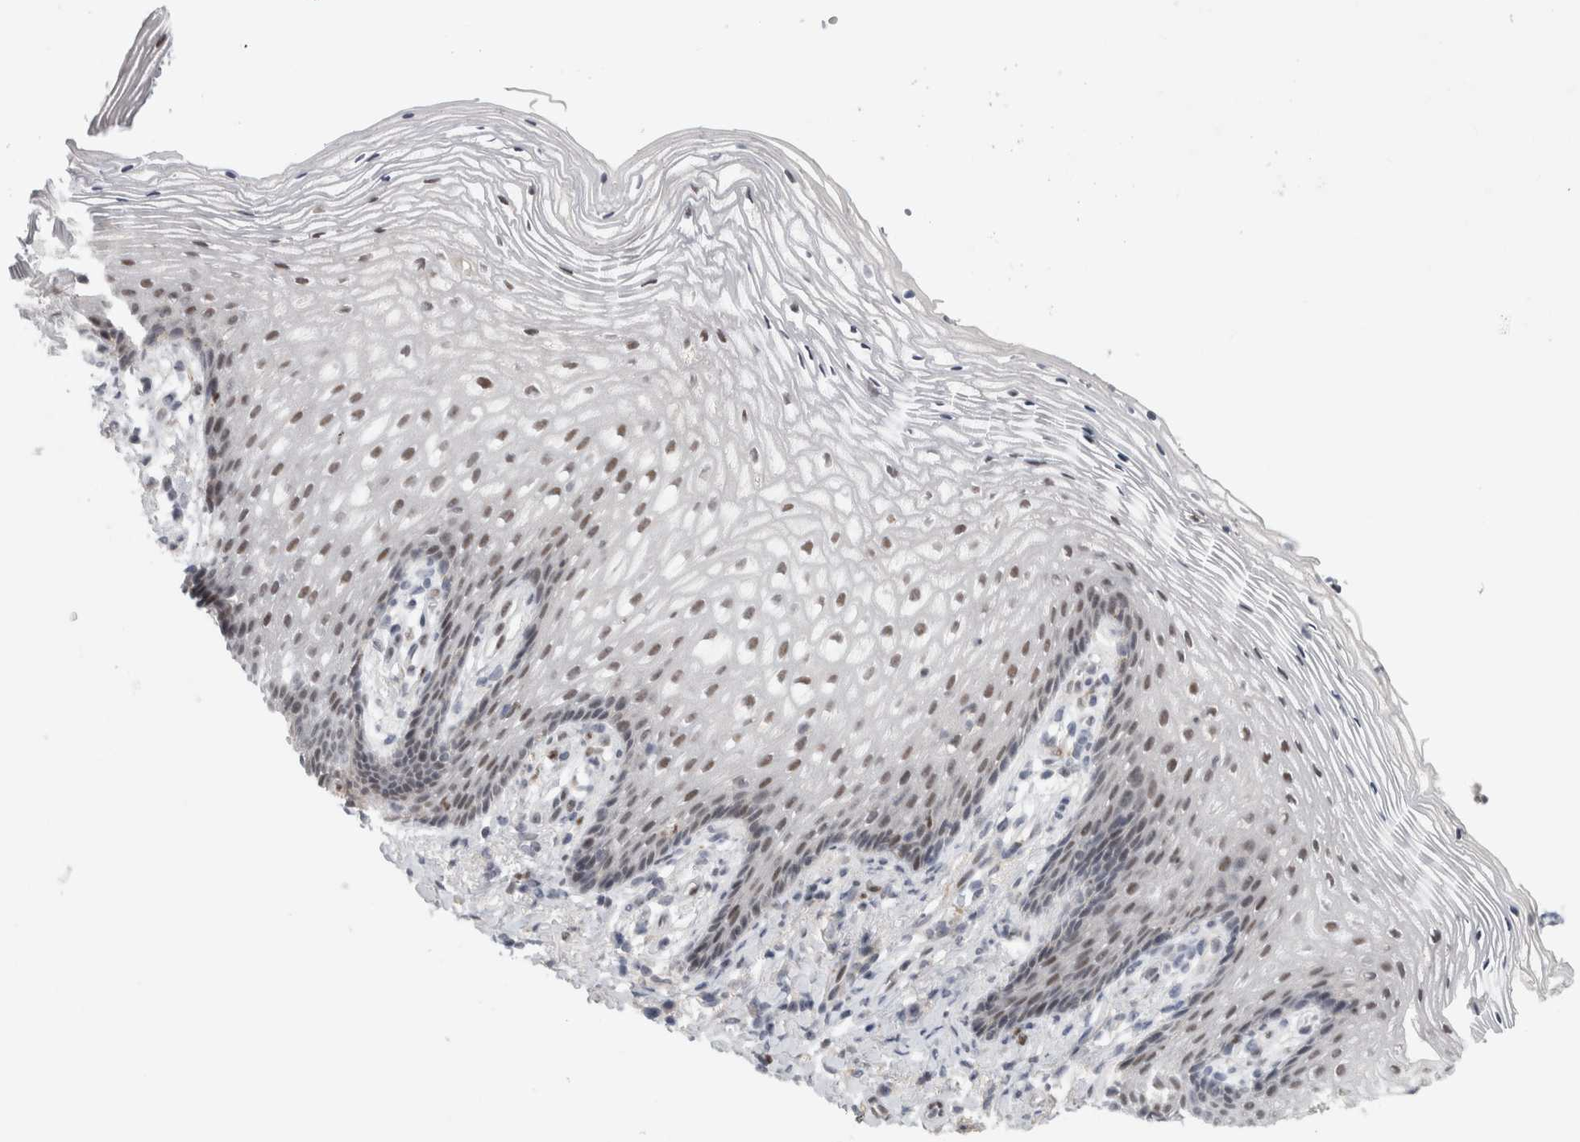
{"staining": {"intensity": "weak", "quantity": "25%-75%", "location": "nuclear"}, "tissue": "vagina", "cell_type": "Squamous epithelial cells", "image_type": "normal", "snomed": [{"axis": "morphology", "description": "Normal tissue, NOS"}, {"axis": "topography", "description": "Vagina"}], "caption": "Immunohistochemistry photomicrograph of unremarkable human vagina stained for a protein (brown), which displays low levels of weak nuclear positivity in about 25%-75% of squamous epithelial cells.", "gene": "SRARP", "patient": {"sex": "female", "age": 60}}